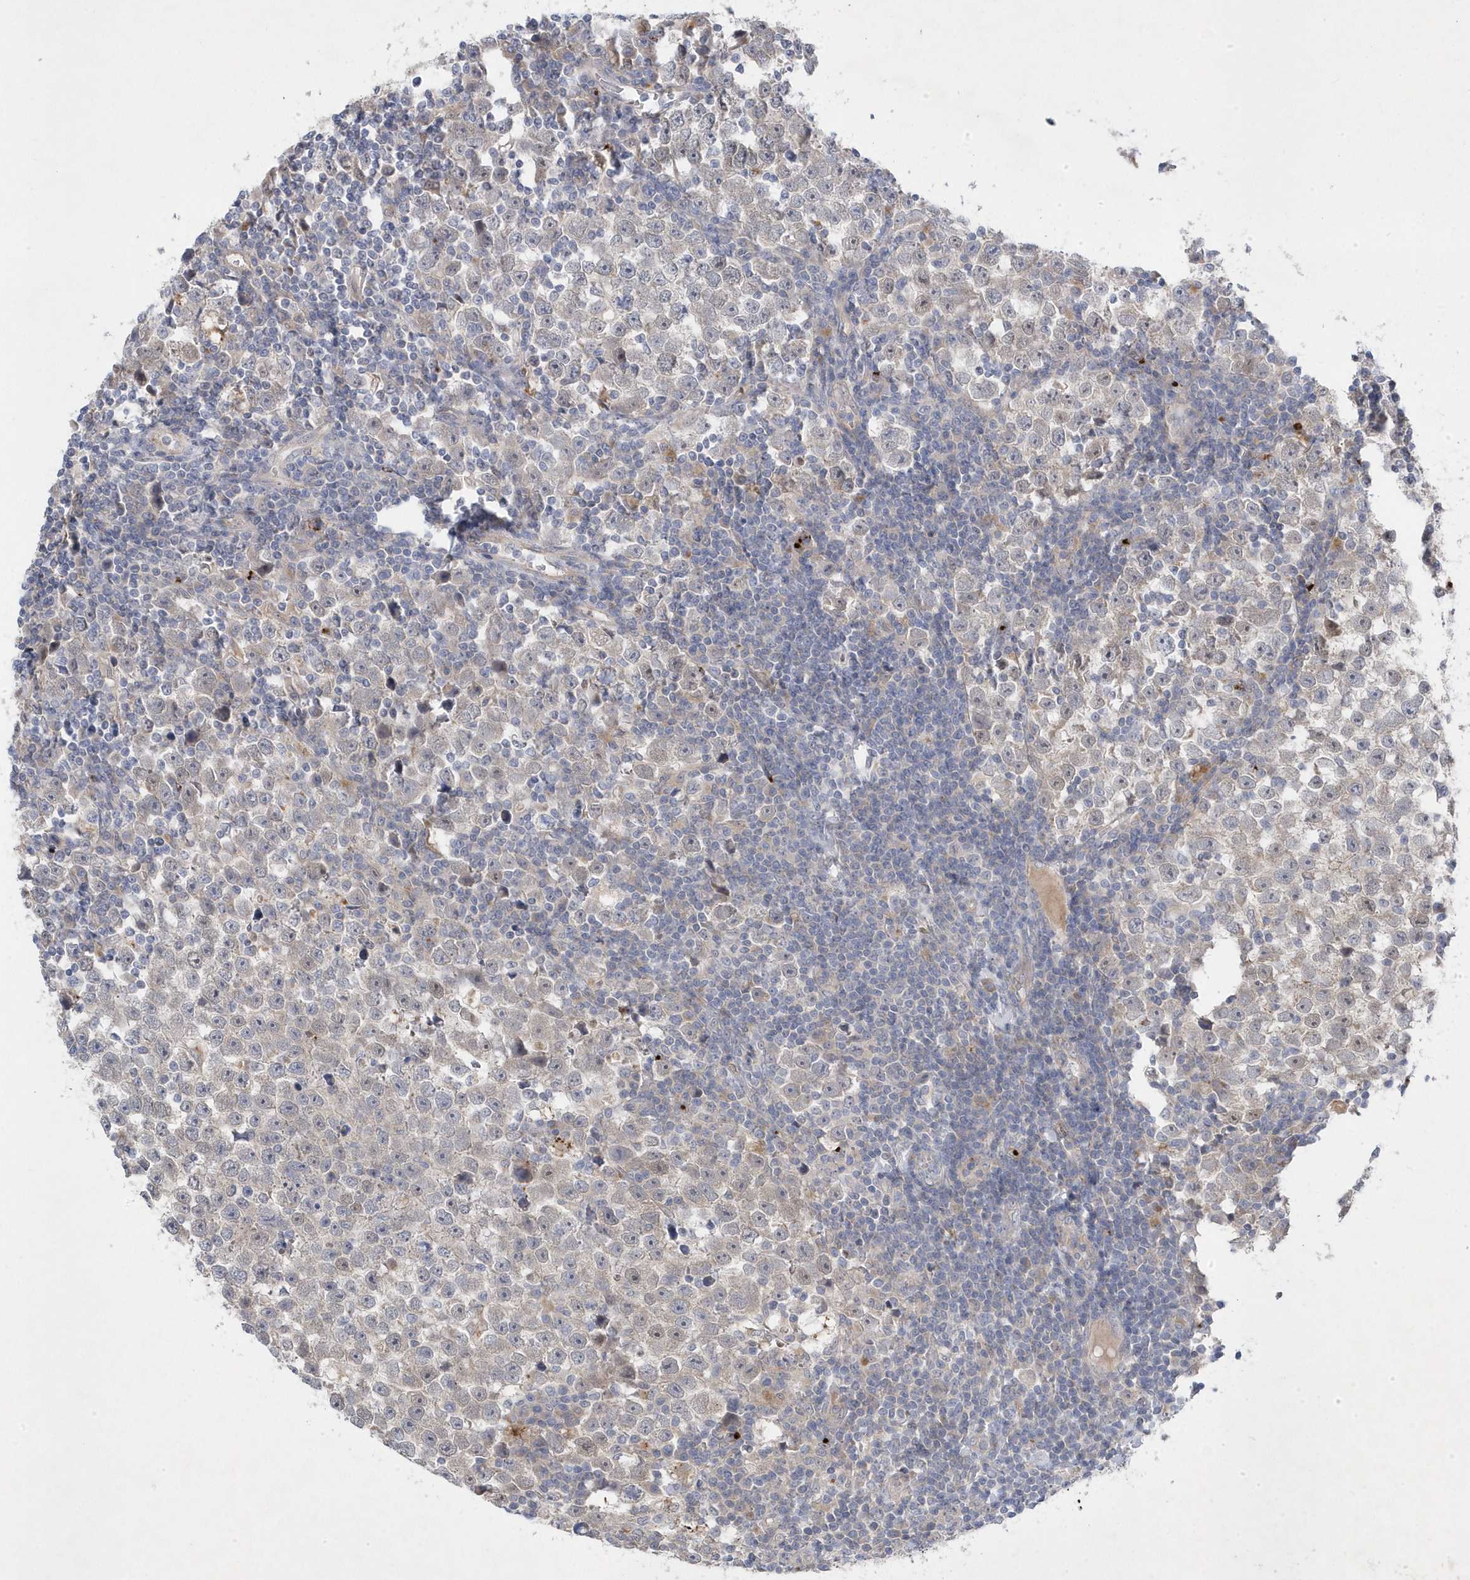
{"staining": {"intensity": "negative", "quantity": "none", "location": "none"}, "tissue": "testis cancer", "cell_type": "Tumor cells", "image_type": "cancer", "snomed": [{"axis": "morphology", "description": "Normal tissue, NOS"}, {"axis": "morphology", "description": "Seminoma, NOS"}, {"axis": "topography", "description": "Testis"}], "caption": "Immunohistochemistry (IHC) of human testis seminoma shows no expression in tumor cells.", "gene": "ANAPC1", "patient": {"sex": "male", "age": 43}}